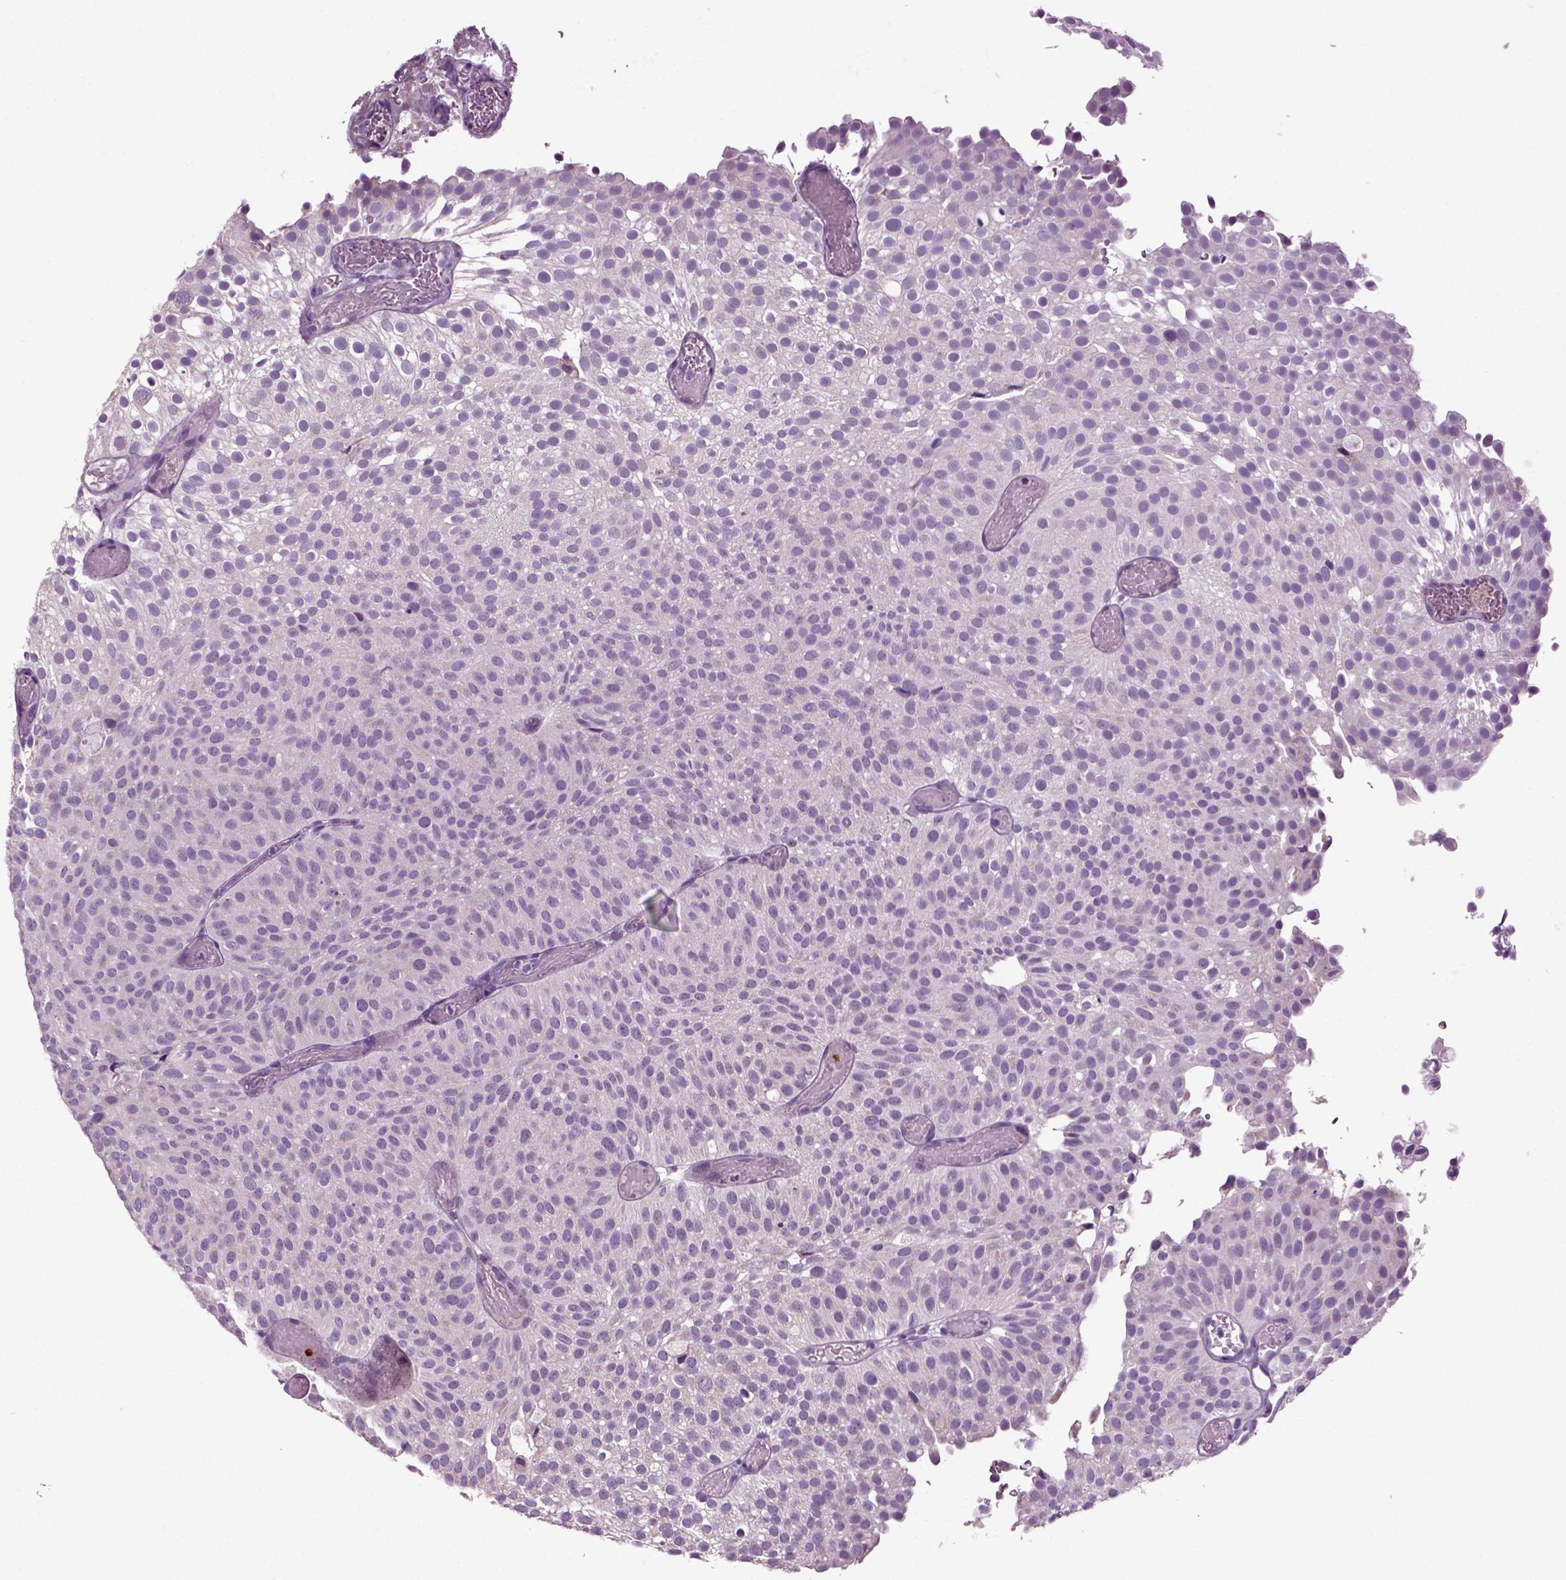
{"staining": {"intensity": "negative", "quantity": "none", "location": "none"}, "tissue": "urothelial cancer", "cell_type": "Tumor cells", "image_type": "cancer", "snomed": [{"axis": "morphology", "description": "Urothelial carcinoma, Low grade"}, {"axis": "topography", "description": "Urinary bladder"}], "caption": "This is a photomicrograph of IHC staining of low-grade urothelial carcinoma, which shows no positivity in tumor cells. (Stains: DAB immunohistochemistry (IHC) with hematoxylin counter stain, Microscopy: brightfield microscopy at high magnification).", "gene": "SPATA17", "patient": {"sex": "male", "age": 78}}